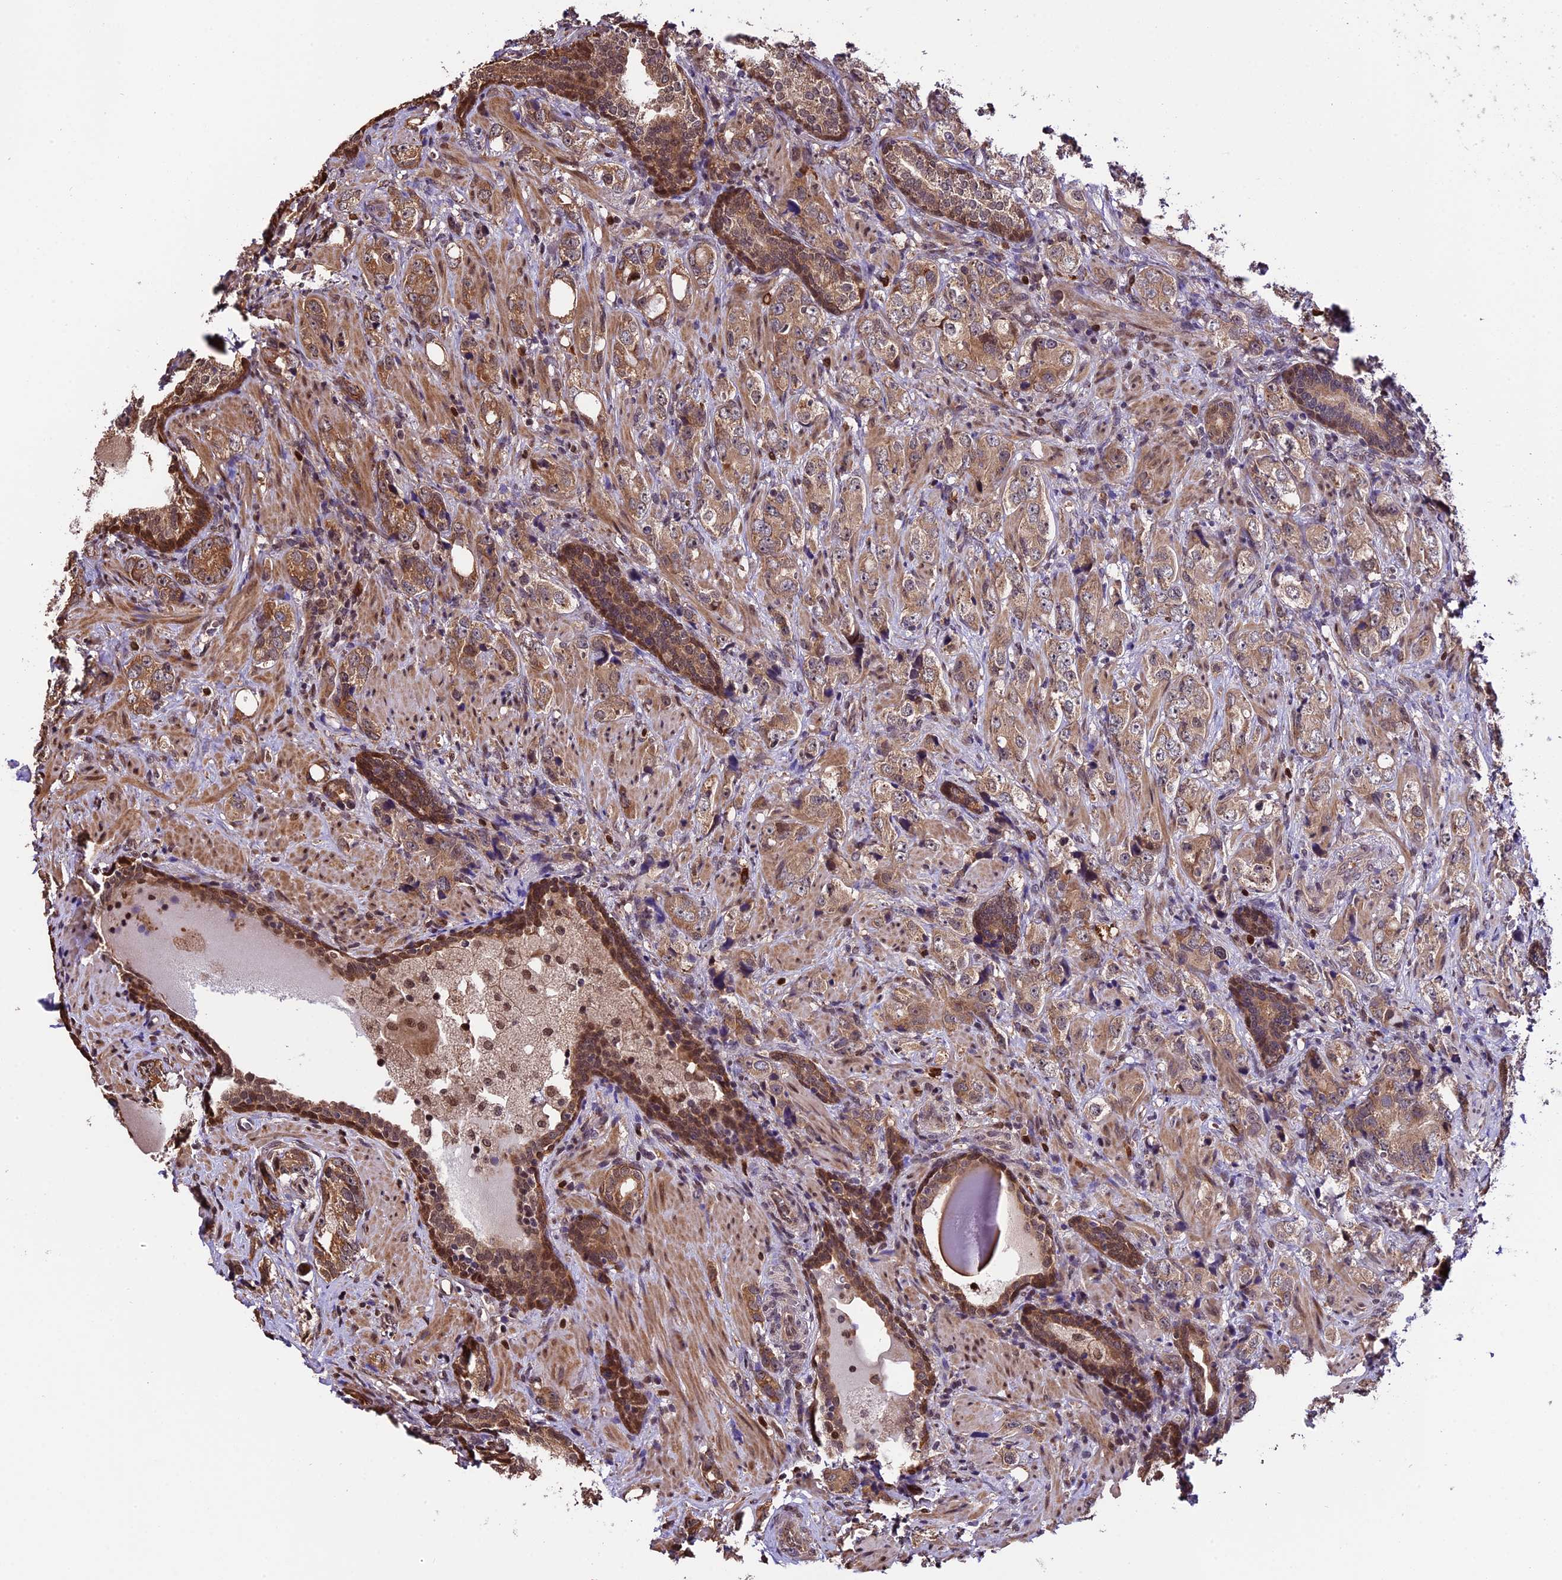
{"staining": {"intensity": "moderate", "quantity": ">75%", "location": "cytoplasmic/membranous"}, "tissue": "prostate cancer", "cell_type": "Tumor cells", "image_type": "cancer", "snomed": [{"axis": "morphology", "description": "Adenocarcinoma, High grade"}, {"axis": "topography", "description": "Prostate"}], "caption": "IHC staining of prostate cancer, which displays medium levels of moderate cytoplasmic/membranous expression in about >75% of tumor cells indicating moderate cytoplasmic/membranous protein expression. The staining was performed using DAB (3,3'-diaminobenzidine) (brown) for protein detection and nuclei were counterstained in hematoxylin (blue).", "gene": "HERPUD1", "patient": {"sex": "male", "age": 63}}